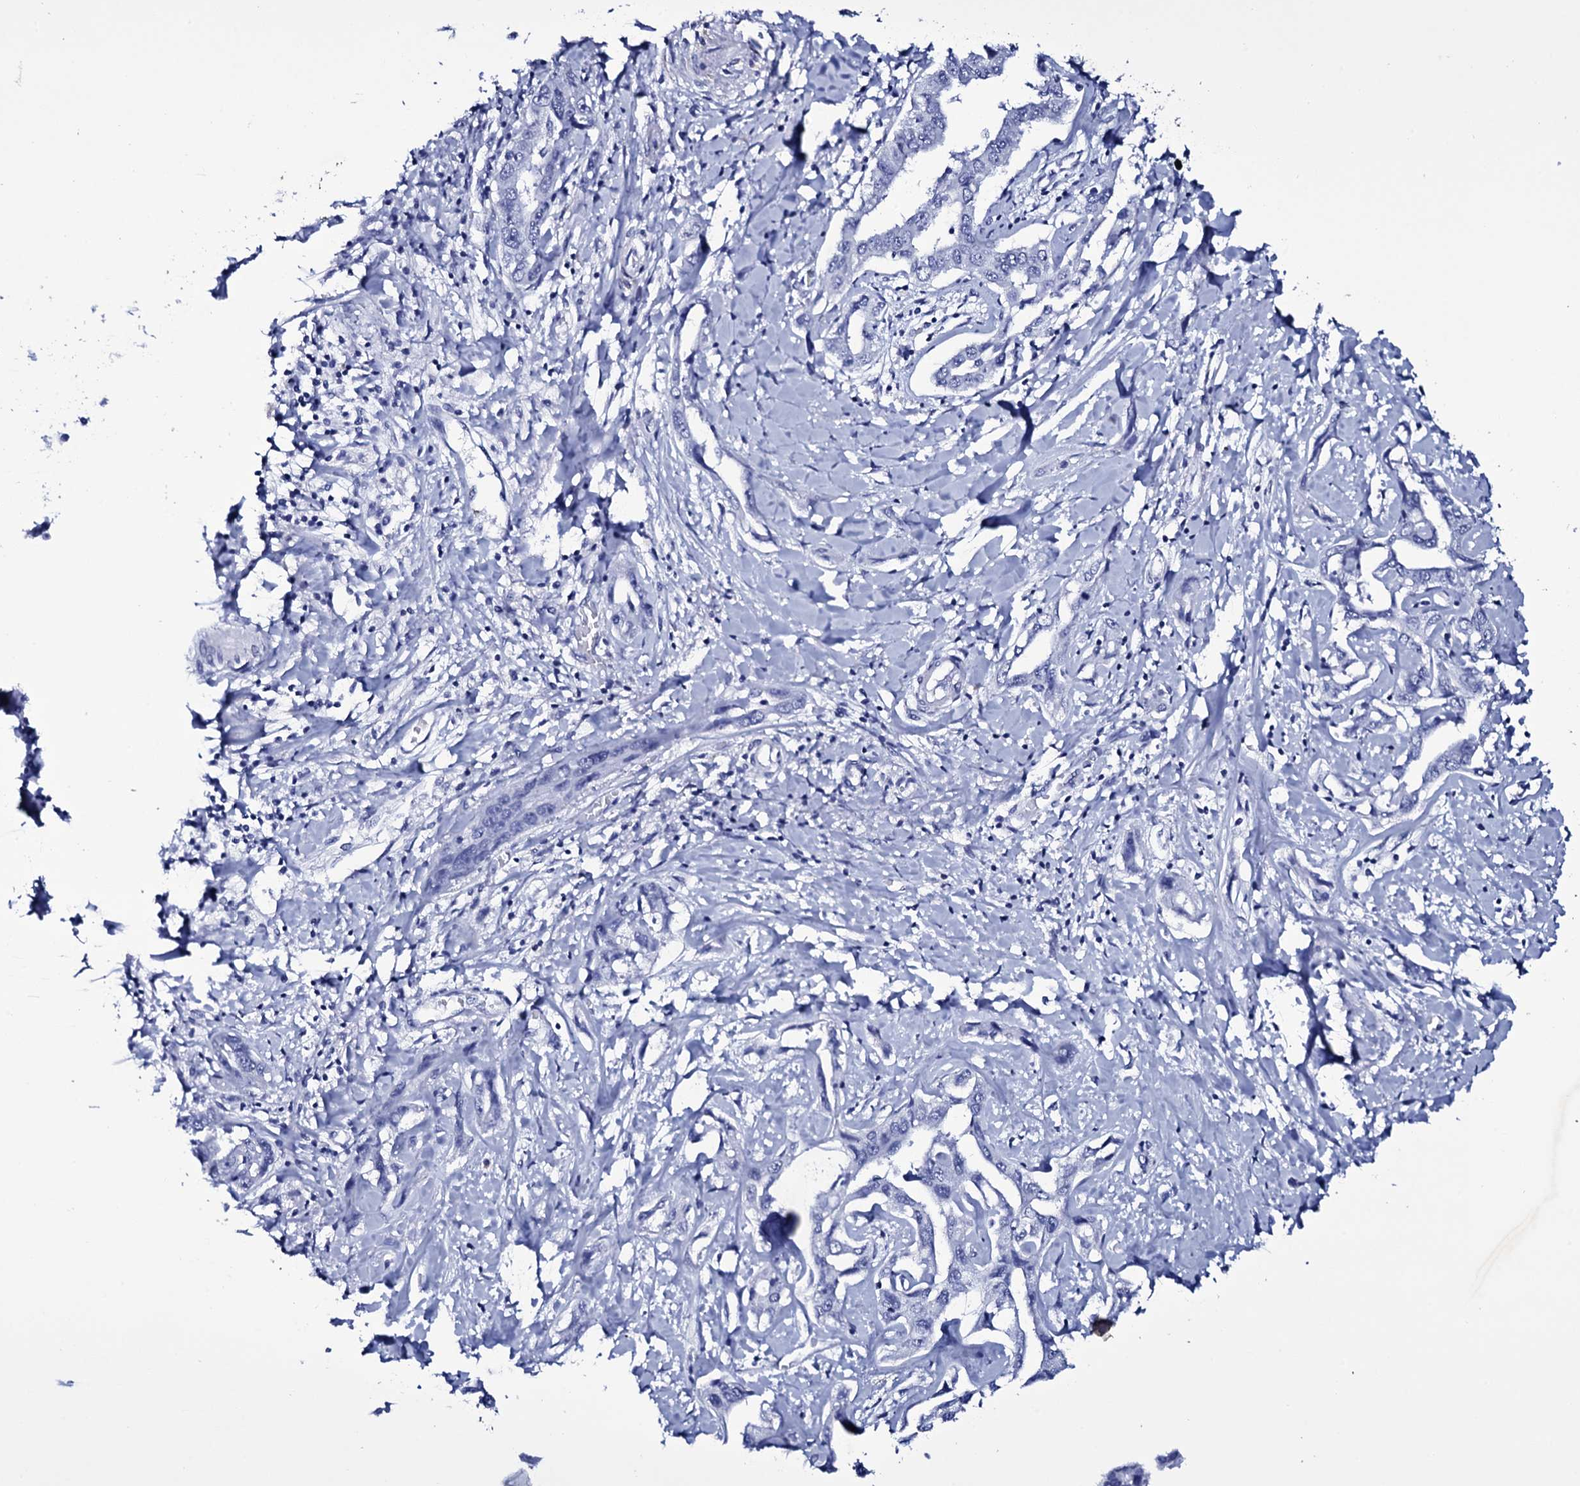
{"staining": {"intensity": "negative", "quantity": "none", "location": "none"}, "tissue": "liver cancer", "cell_type": "Tumor cells", "image_type": "cancer", "snomed": [{"axis": "morphology", "description": "Cholangiocarcinoma"}, {"axis": "topography", "description": "Liver"}], "caption": "This is an immunohistochemistry photomicrograph of liver cancer (cholangiocarcinoma). There is no staining in tumor cells.", "gene": "ITPRID2", "patient": {"sex": "male", "age": 59}}